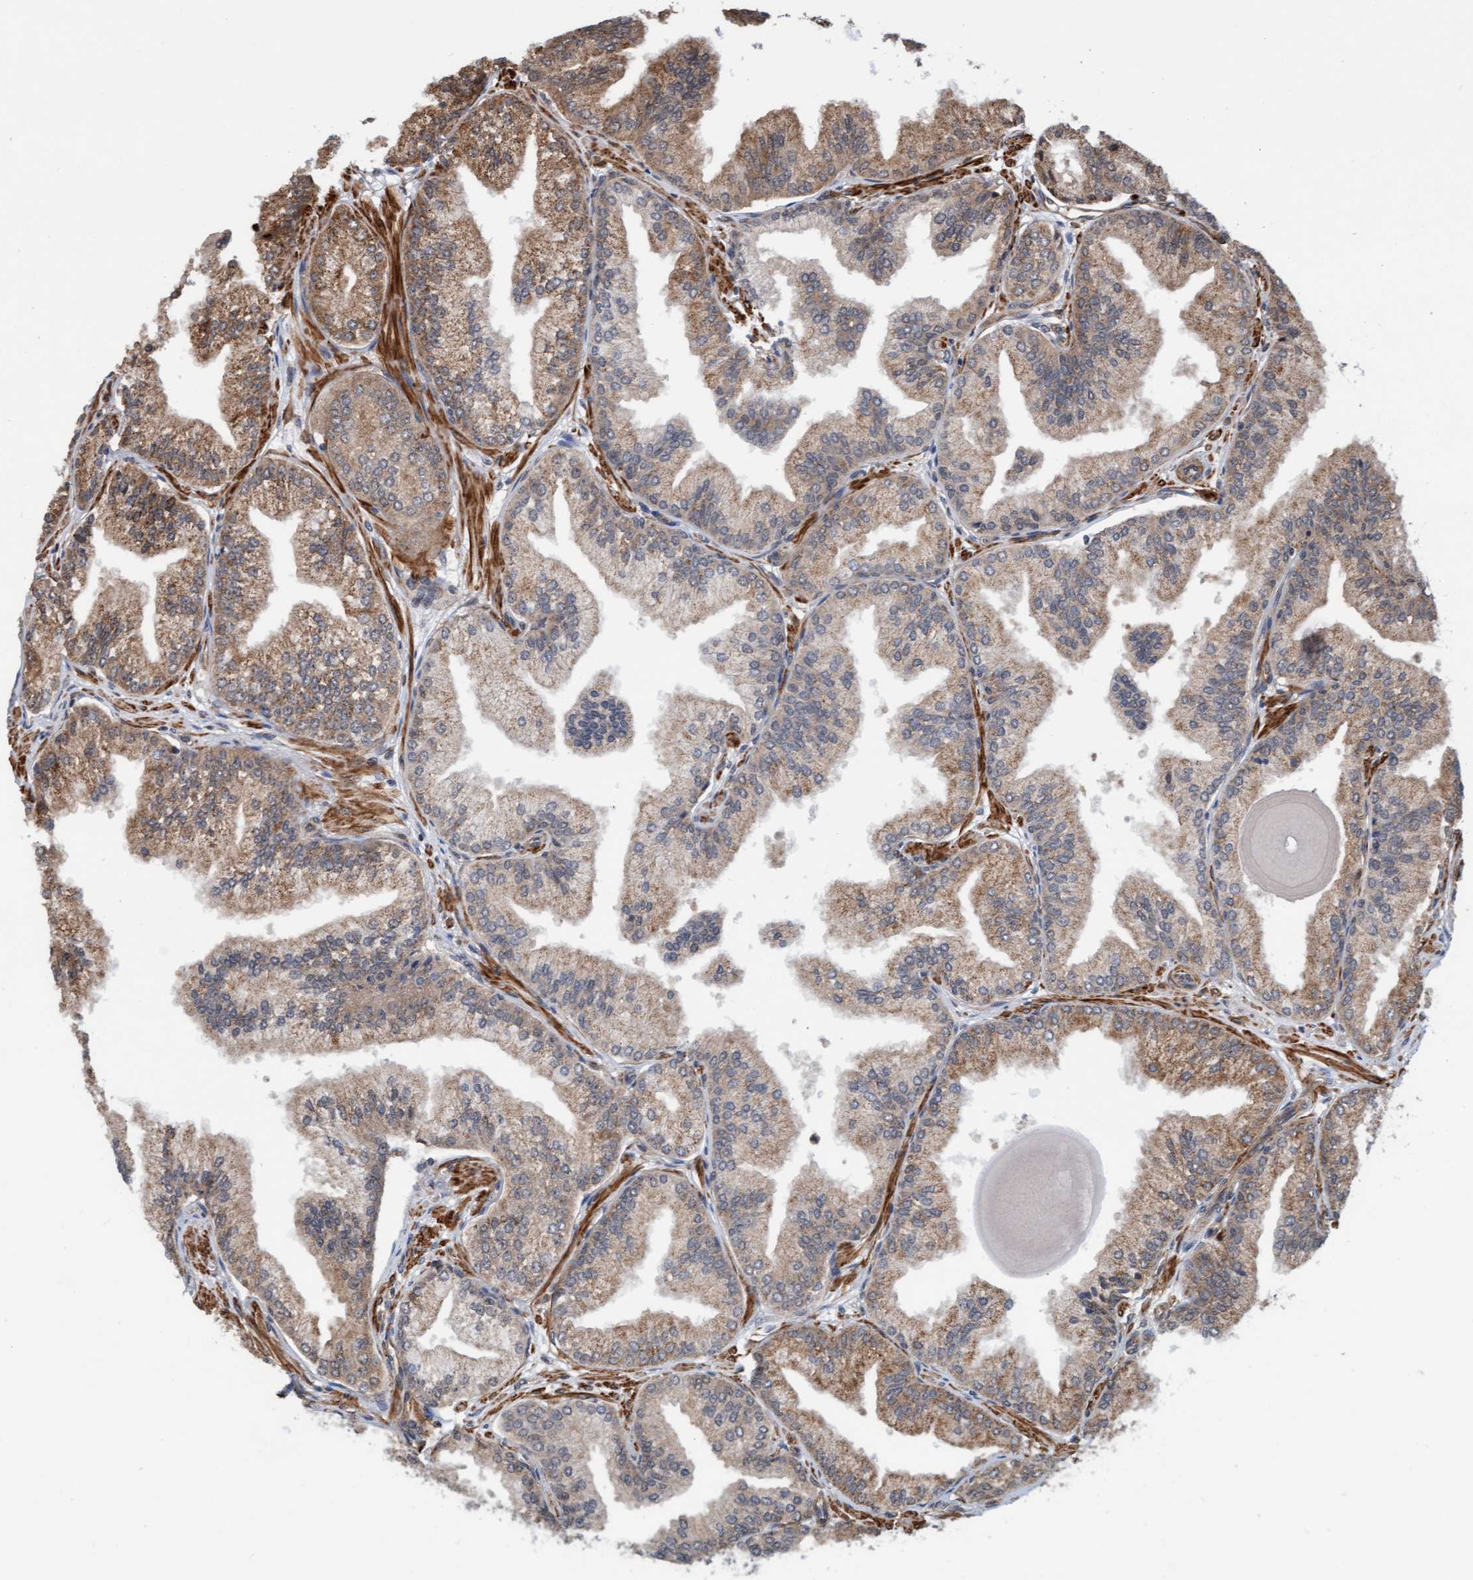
{"staining": {"intensity": "moderate", "quantity": "<25%", "location": "cytoplasmic/membranous"}, "tissue": "prostate cancer", "cell_type": "Tumor cells", "image_type": "cancer", "snomed": [{"axis": "morphology", "description": "Adenocarcinoma, Low grade"}, {"axis": "topography", "description": "Prostate"}], "caption": "The histopathology image shows staining of prostate cancer (low-grade adenocarcinoma), revealing moderate cytoplasmic/membranous protein staining (brown color) within tumor cells.", "gene": "STXBP4", "patient": {"sex": "male", "age": 52}}